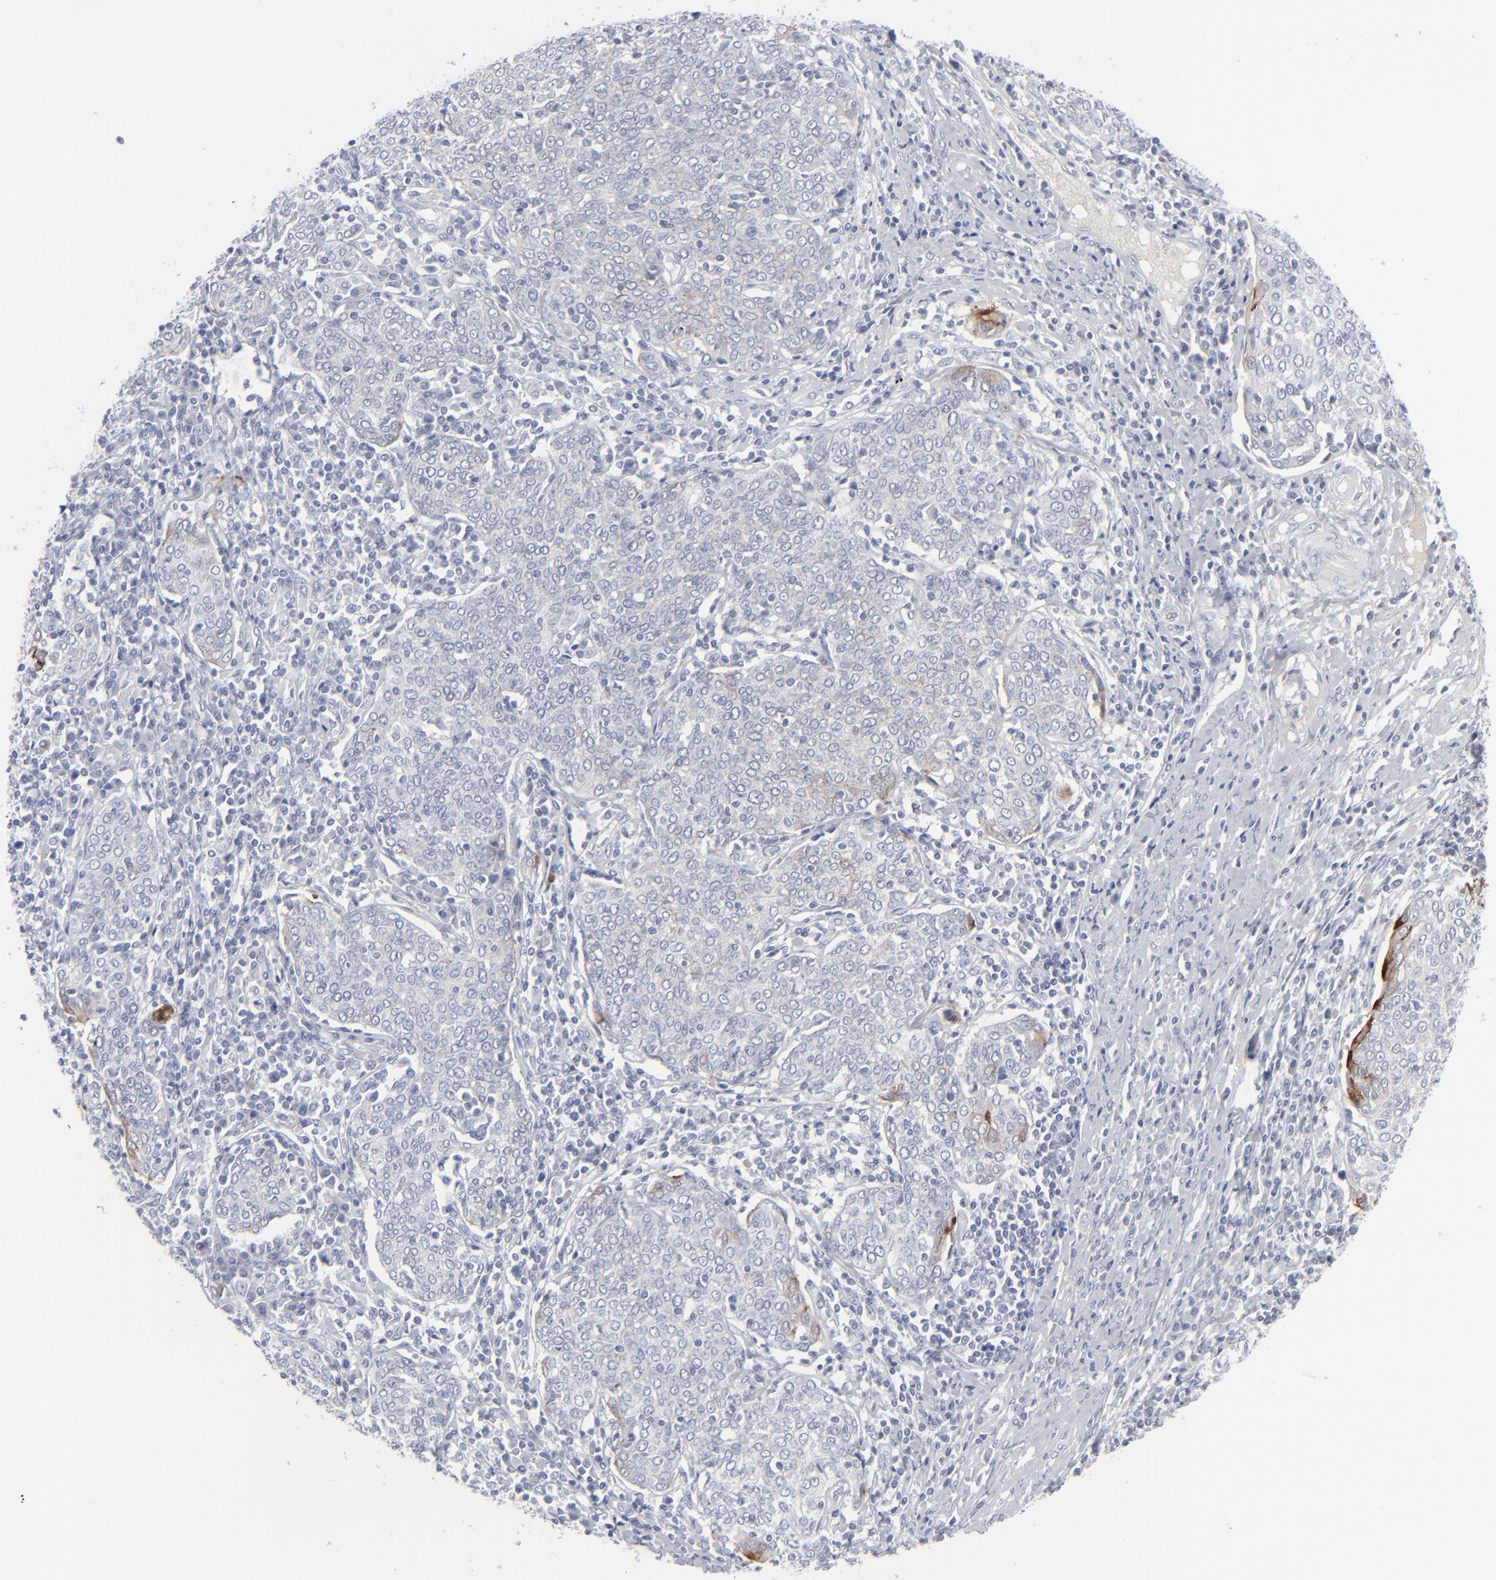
{"staining": {"intensity": "moderate", "quantity": "<25%", "location": "cytoplasmic/membranous"}, "tissue": "cervical cancer", "cell_type": "Tumor cells", "image_type": "cancer", "snomed": [{"axis": "morphology", "description": "Squamous cell carcinoma, NOS"}, {"axis": "topography", "description": "Cervix"}], "caption": "A brown stain highlights moderate cytoplasmic/membranous expression of a protein in human cervical squamous cell carcinoma tumor cells. The staining is performed using DAB (3,3'-diaminobenzidine) brown chromogen to label protein expression. The nuclei are counter-stained blue using hematoxylin.", "gene": "MSLN", "patient": {"sex": "female", "age": 40}}